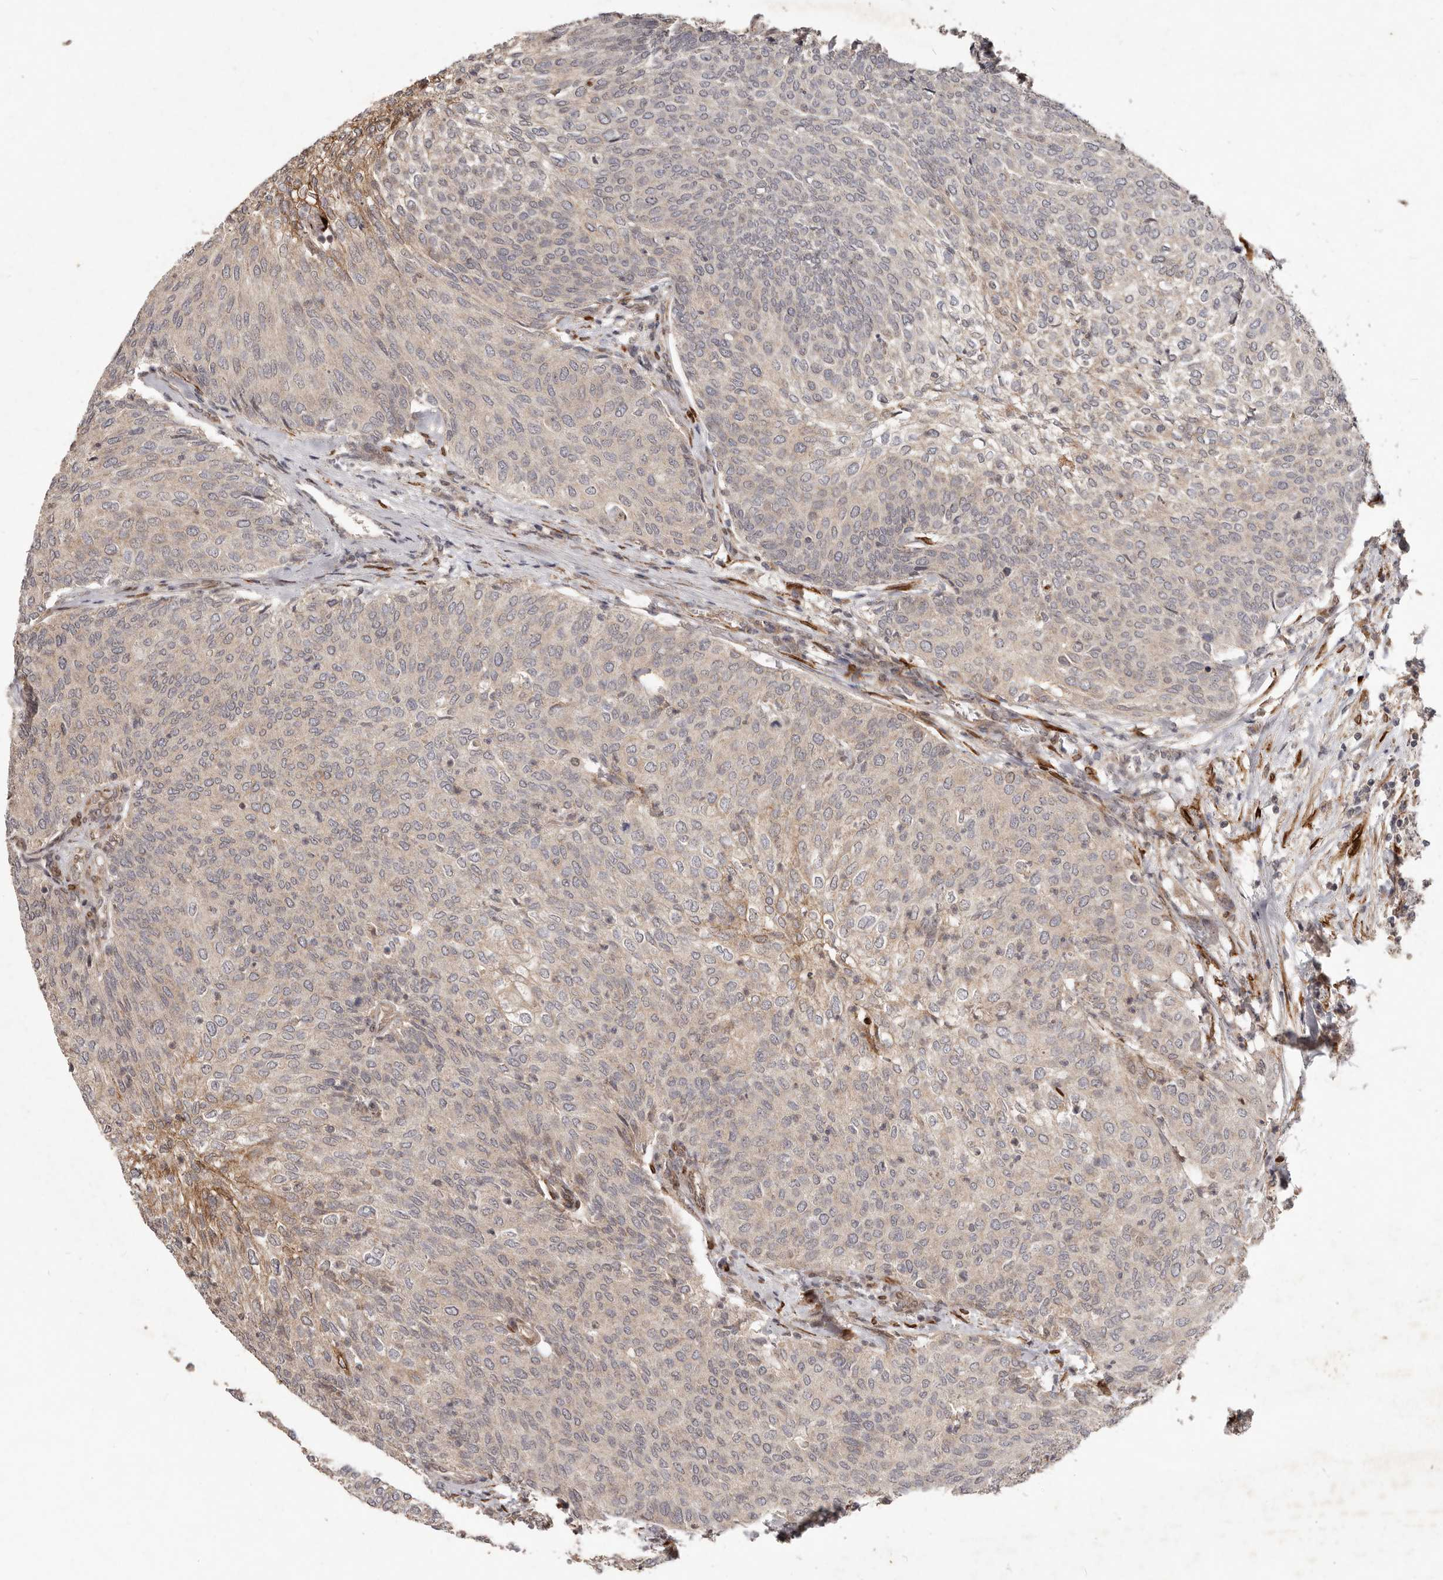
{"staining": {"intensity": "moderate", "quantity": "<25%", "location": "cytoplasmic/membranous"}, "tissue": "urothelial cancer", "cell_type": "Tumor cells", "image_type": "cancer", "snomed": [{"axis": "morphology", "description": "Urothelial carcinoma, Low grade"}, {"axis": "topography", "description": "Urinary bladder"}], "caption": "Immunohistochemistry (IHC) photomicrograph of neoplastic tissue: human urothelial cancer stained using immunohistochemistry reveals low levels of moderate protein expression localized specifically in the cytoplasmic/membranous of tumor cells, appearing as a cytoplasmic/membranous brown color.", "gene": "PLOD2", "patient": {"sex": "female", "age": 79}}